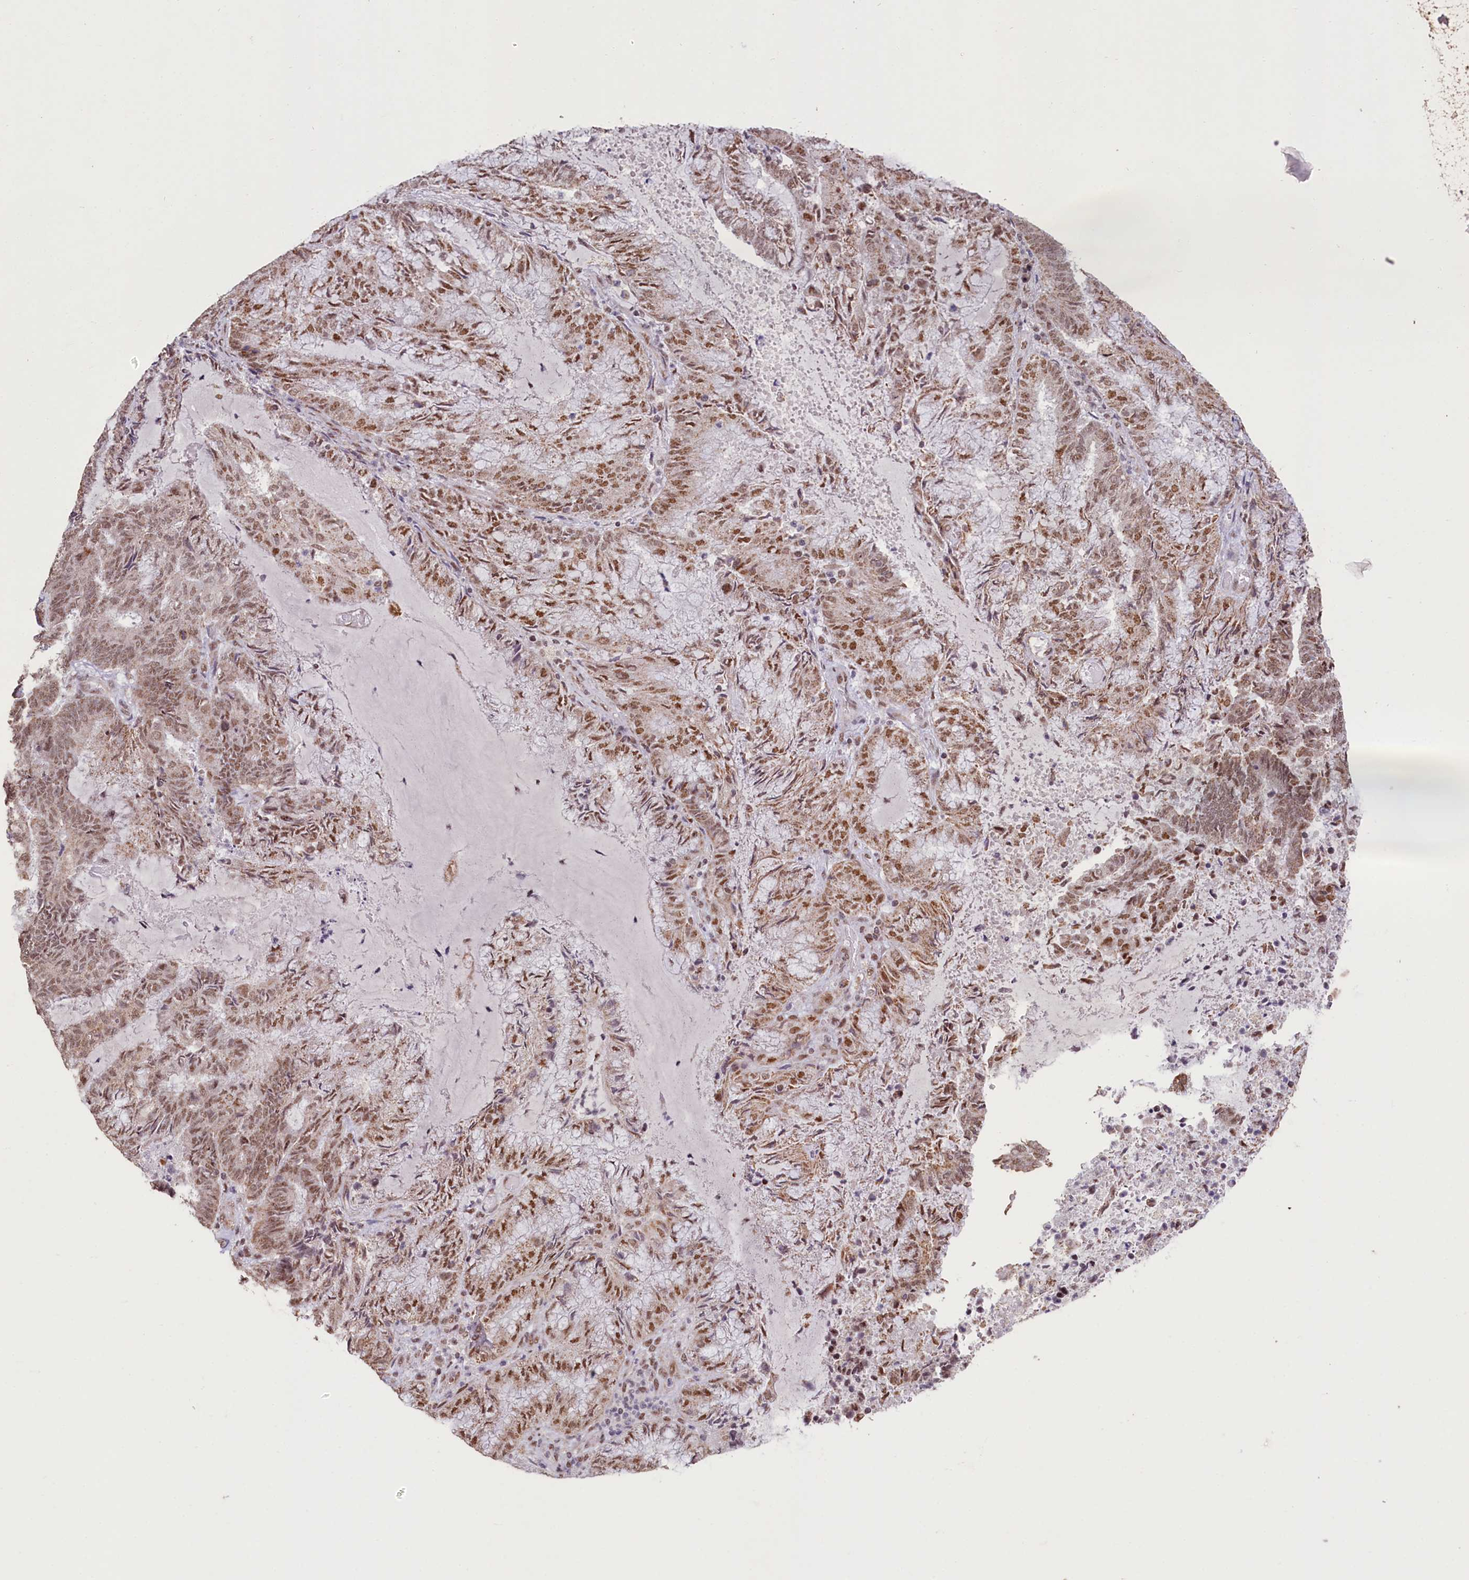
{"staining": {"intensity": "moderate", "quantity": ">75%", "location": "nuclear"}, "tissue": "endometrial cancer", "cell_type": "Tumor cells", "image_type": "cancer", "snomed": [{"axis": "morphology", "description": "Adenocarcinoma, NOS"}, {"axis": "topography", "description": "Endometrium"}], "caption": "Adenocarcinoma (endometrial) tissue shows moderate nuclear positivity in about >75% of tumor cells", "gene": "PDE6D", "patient": {"sex": "female", "age": 80}}